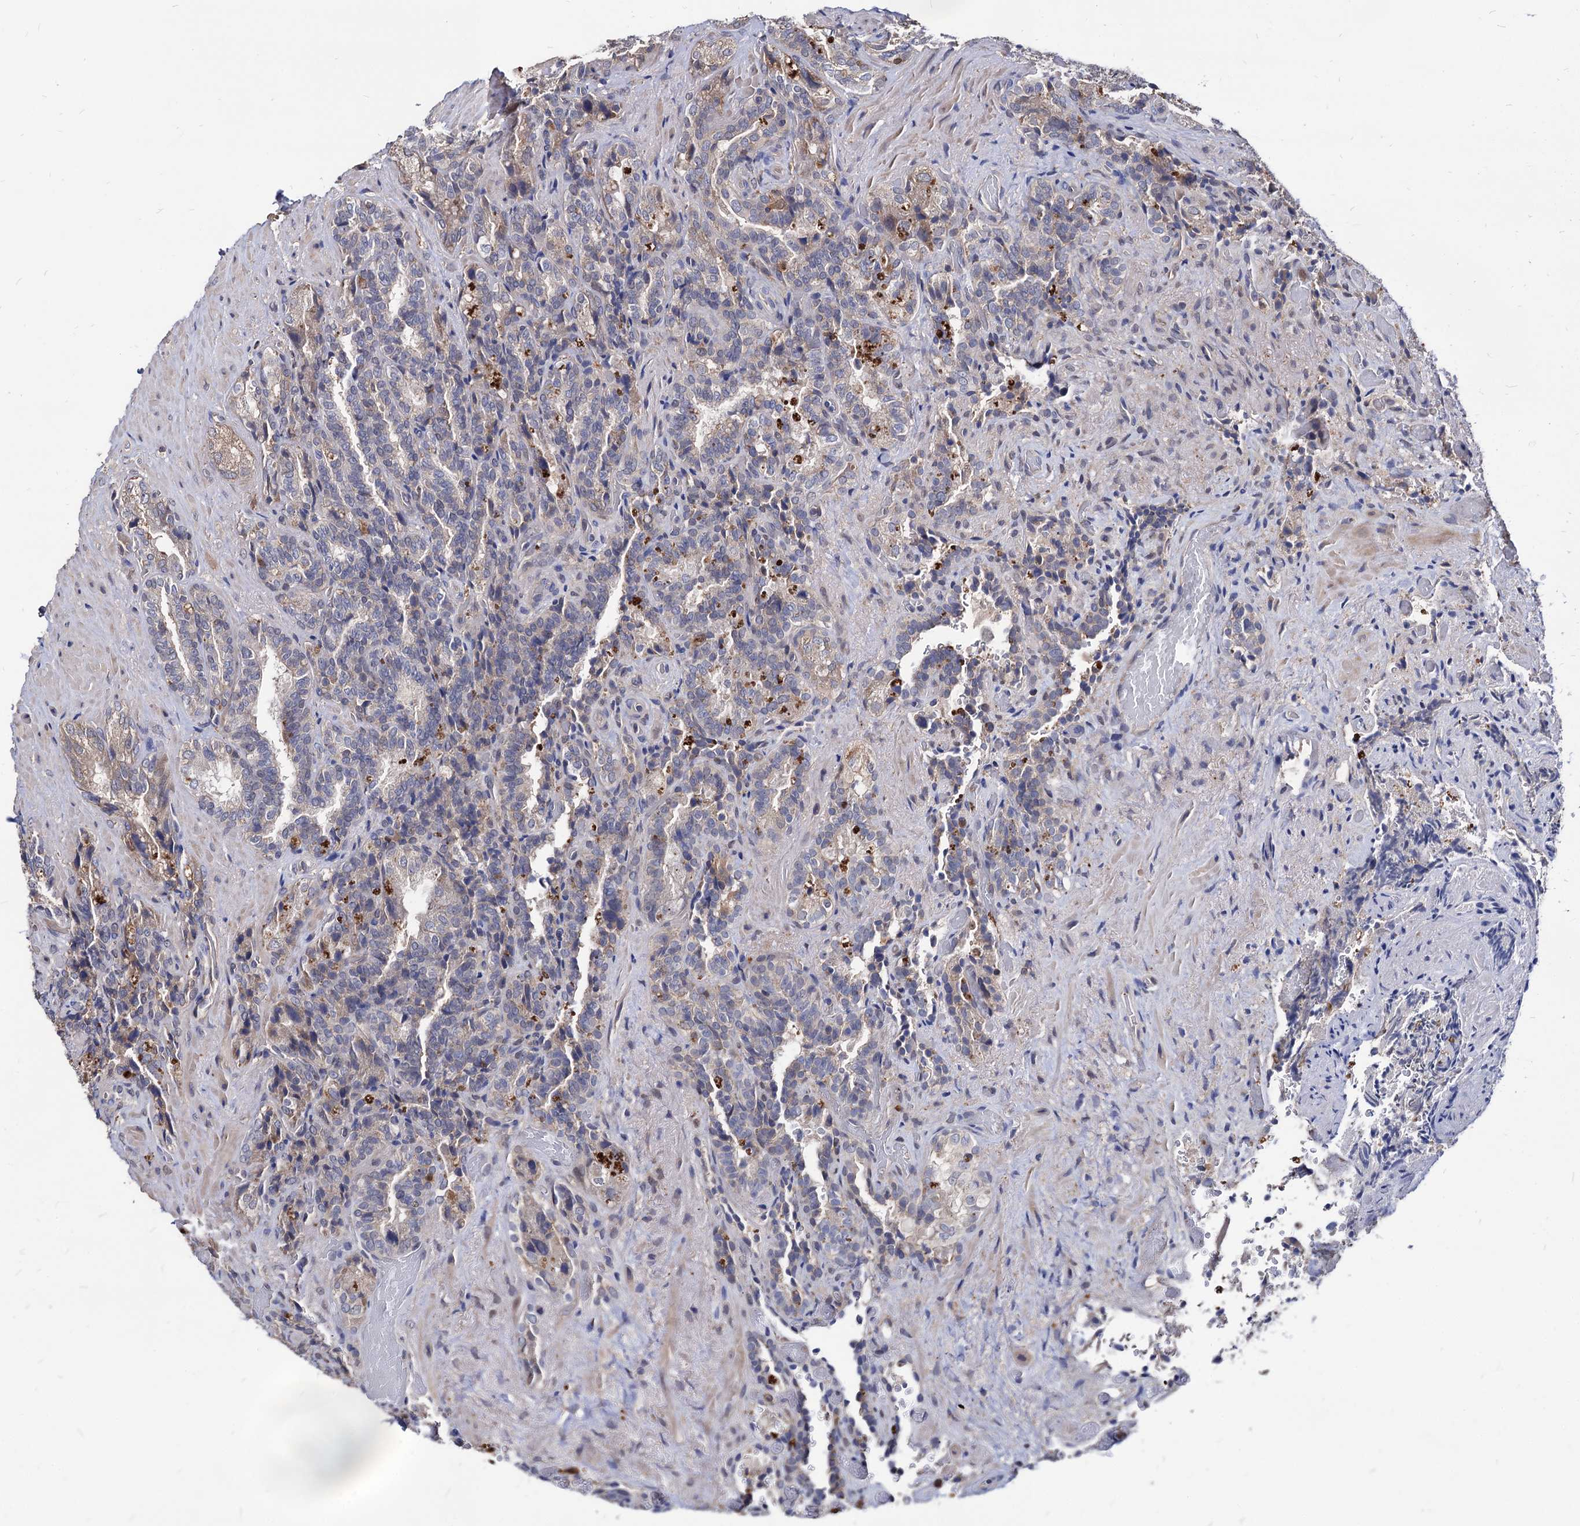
{"staining": {"intensity": "negative", "quantity": "none", "location": "none"}, "tissue": "seminal vesicle", "cell_type": "Glandular cells", "image_type": "normal", "snomed": [{"axis": "morphology", "description": "Normal tissue, NOS"}, {"axis": "topography", "description": "Prostate and seminal vesicle, NOS"}, {"axis": "topography", "description": "Prostate"}, {"axis": "topography", "description": "Seminal veicle"}], "caption": "Unremarkable seminal vesicle was stained to show a protein in brown. There is no significant positivity in glandular cells. (DAB immunohistochemistry (IHC), high magnification).", "gene": "CPPED1", "patient": {"sex": "male", "age": 67}}